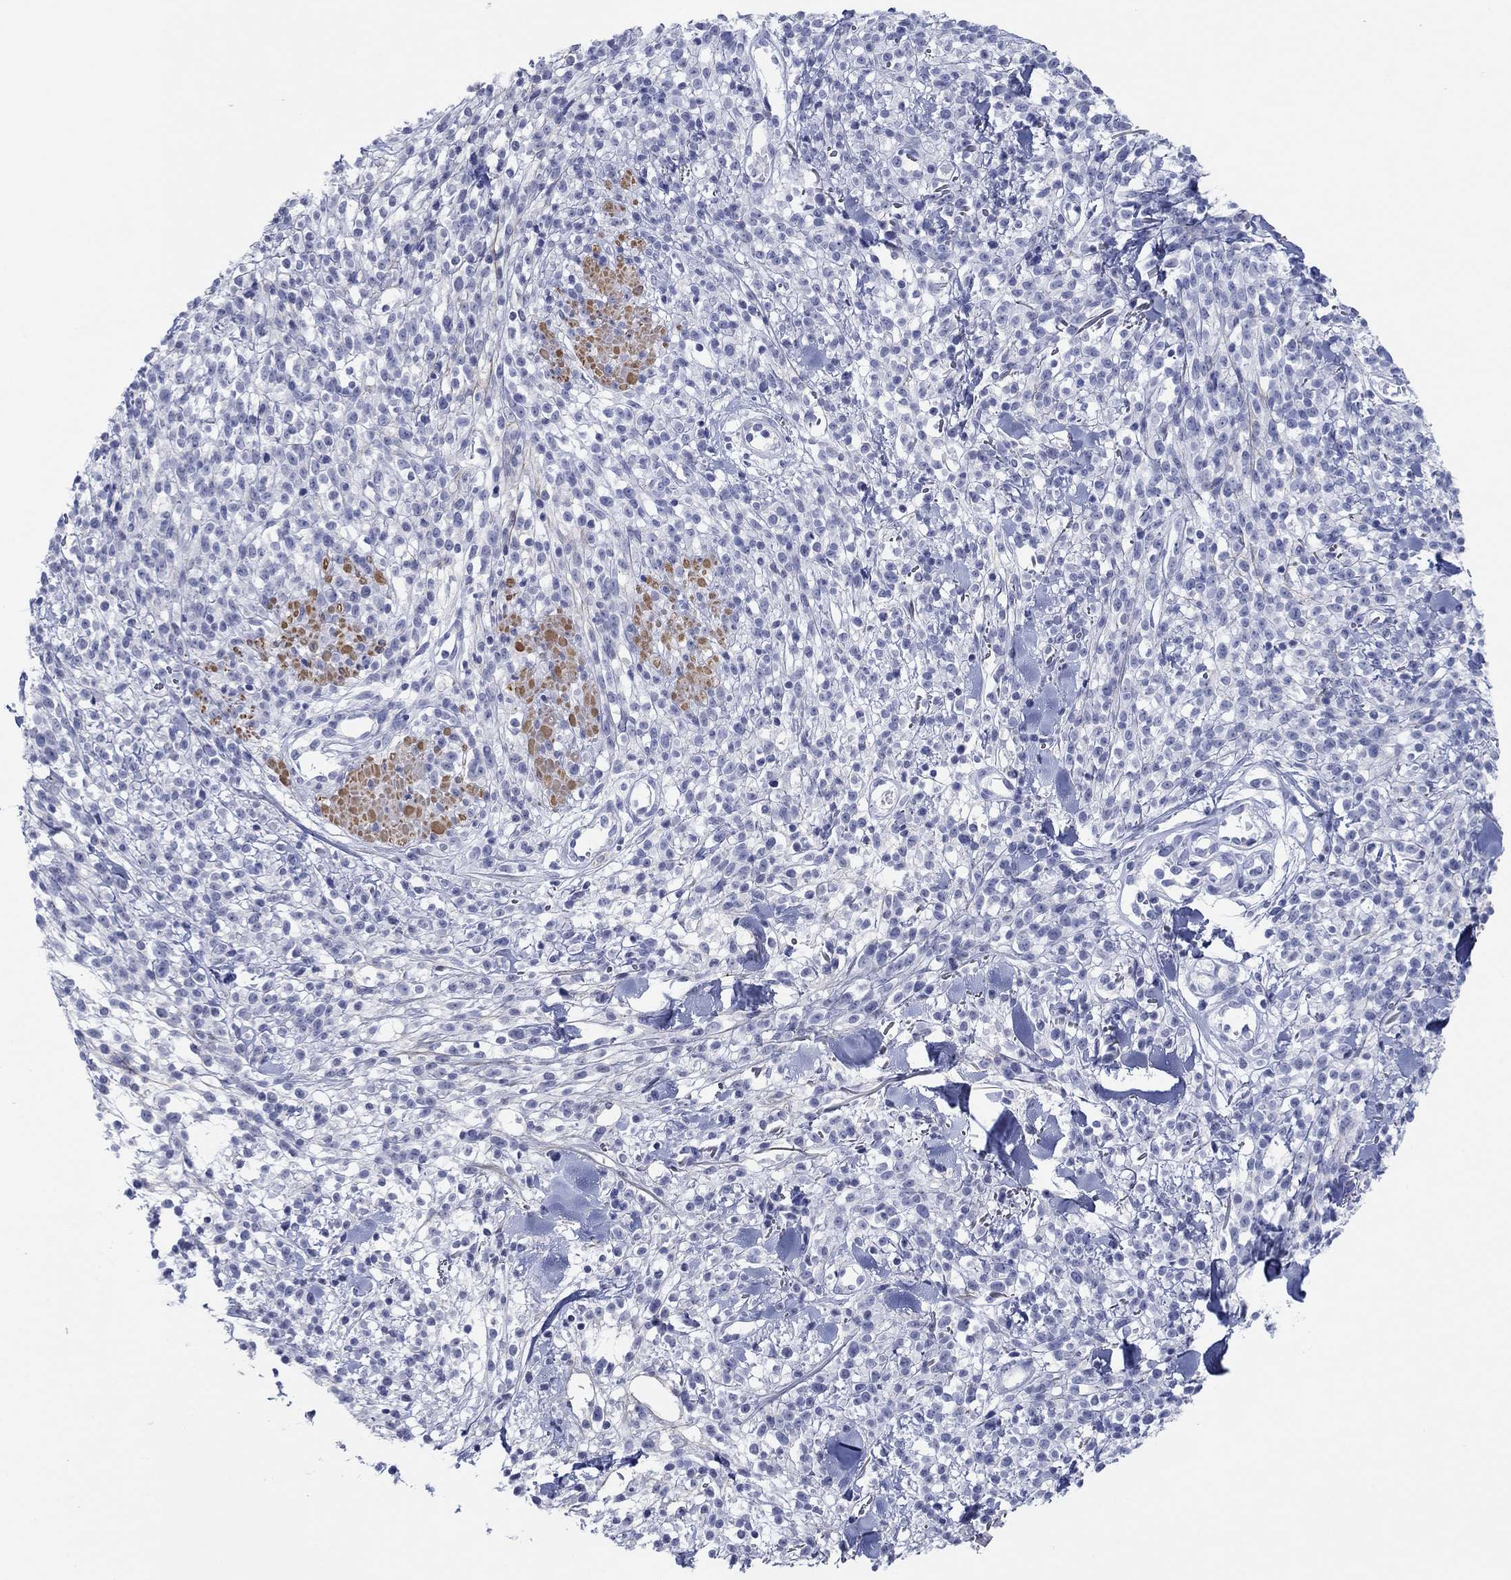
{"staining": {"intensity": "negative", "quantity": "none", "location": "none"}, "tissue": "melanoma", "cell_type": "Tumor cells", "image_type": "cancer", "snomed": [{"axis": "morphology", "description": "Malignant melanoma, NOS"}, {"axis": "topography", "description": "Skin"}, {"axis": "topography", "description": "Skin of trunk"}], "caption": "Immunohistochemical staining of human malignant melanoma reveals no significant positivity in tumor cells.", "gene": "PDYN", "patient": {"sex": "male", "age": 74}}